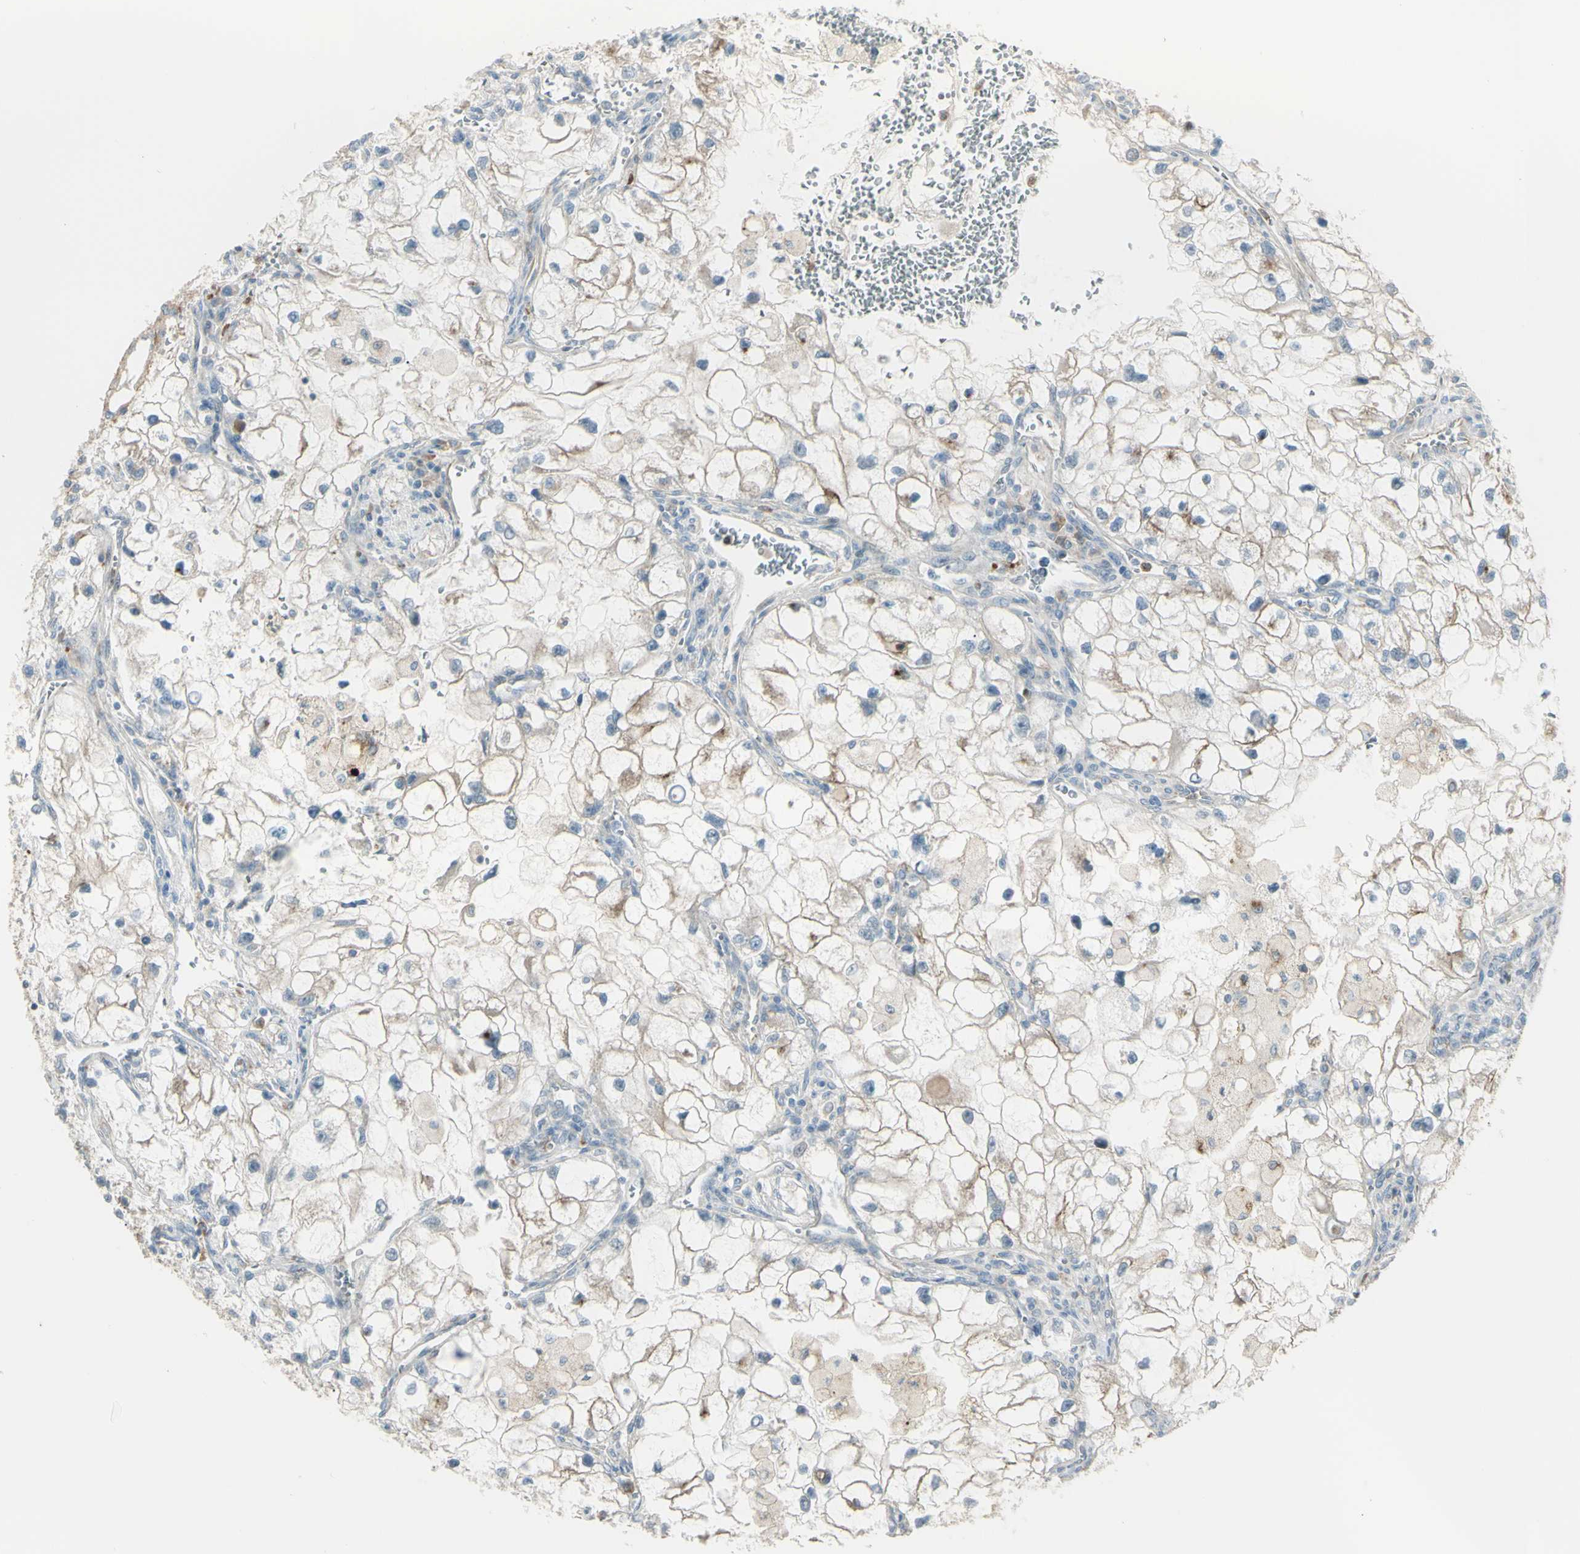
{"staining": {"intensity": "weak", "quantity": "25%-75%", "location": "cytoplasmic/membranous"}, "tissue": "renal cancer", "cell_type": "Tumor cells", "image_type": "cancer", "snomed": [{"axis": "morphology", "description": "Adenocarcinoma, NOS"}, {"axis": "topography", "description": "Kidney"}], "caption": "DAB immunohistochemical staining of human renal cancer (adenocarcinoma) demonstrates weak cytoplasmic/membranous protein staining in about 25%-75% of tumor cells. (brown staining indicates protein expression, while blue staining denotes nuclei).", "gene": "LMTK2", "patient": {"sex": "female", "age": 70}}